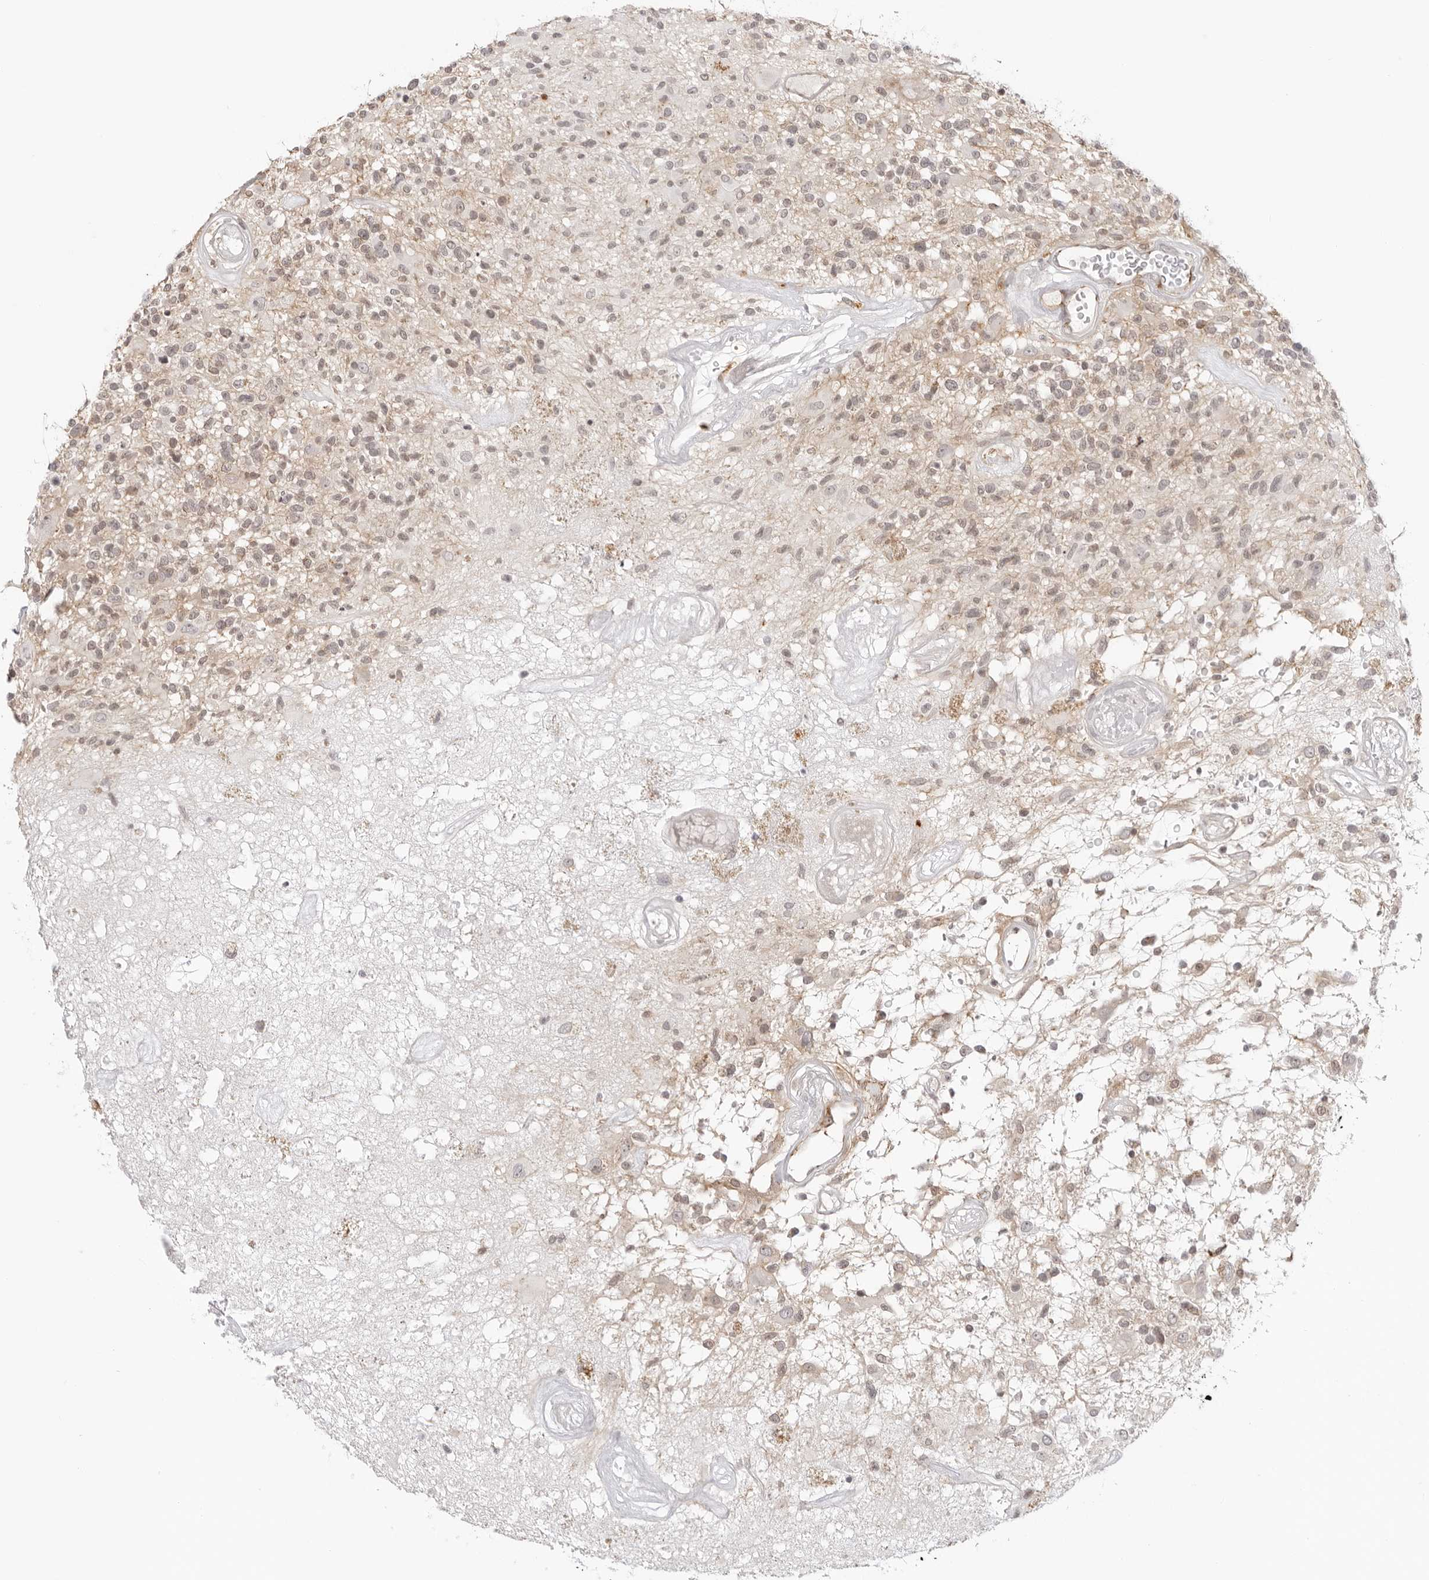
{"staining": {"intensity": "weak", "quantity": ">75%", "location": "cytoplasmic/membranous"}, "tissue": "glioma", "cell_type": "Tumor cells", "image_type": "cancer", "snomed": [{"axis": "morphology", "description": "Glioma, malignant, High grade"}, {"axis": "morphology", "description": "Glioblastoma, NOS"}, {"axis": "topography", "description": "Brain"}], "caption": "This histopathology image shows immunohistochemistry staining of glioma, with low weak cytoplasmic/membranous staining in about >75% of tumor cells.", "gene": "TRAPPC3", "patient": {"sex": "male", "age": 60}}